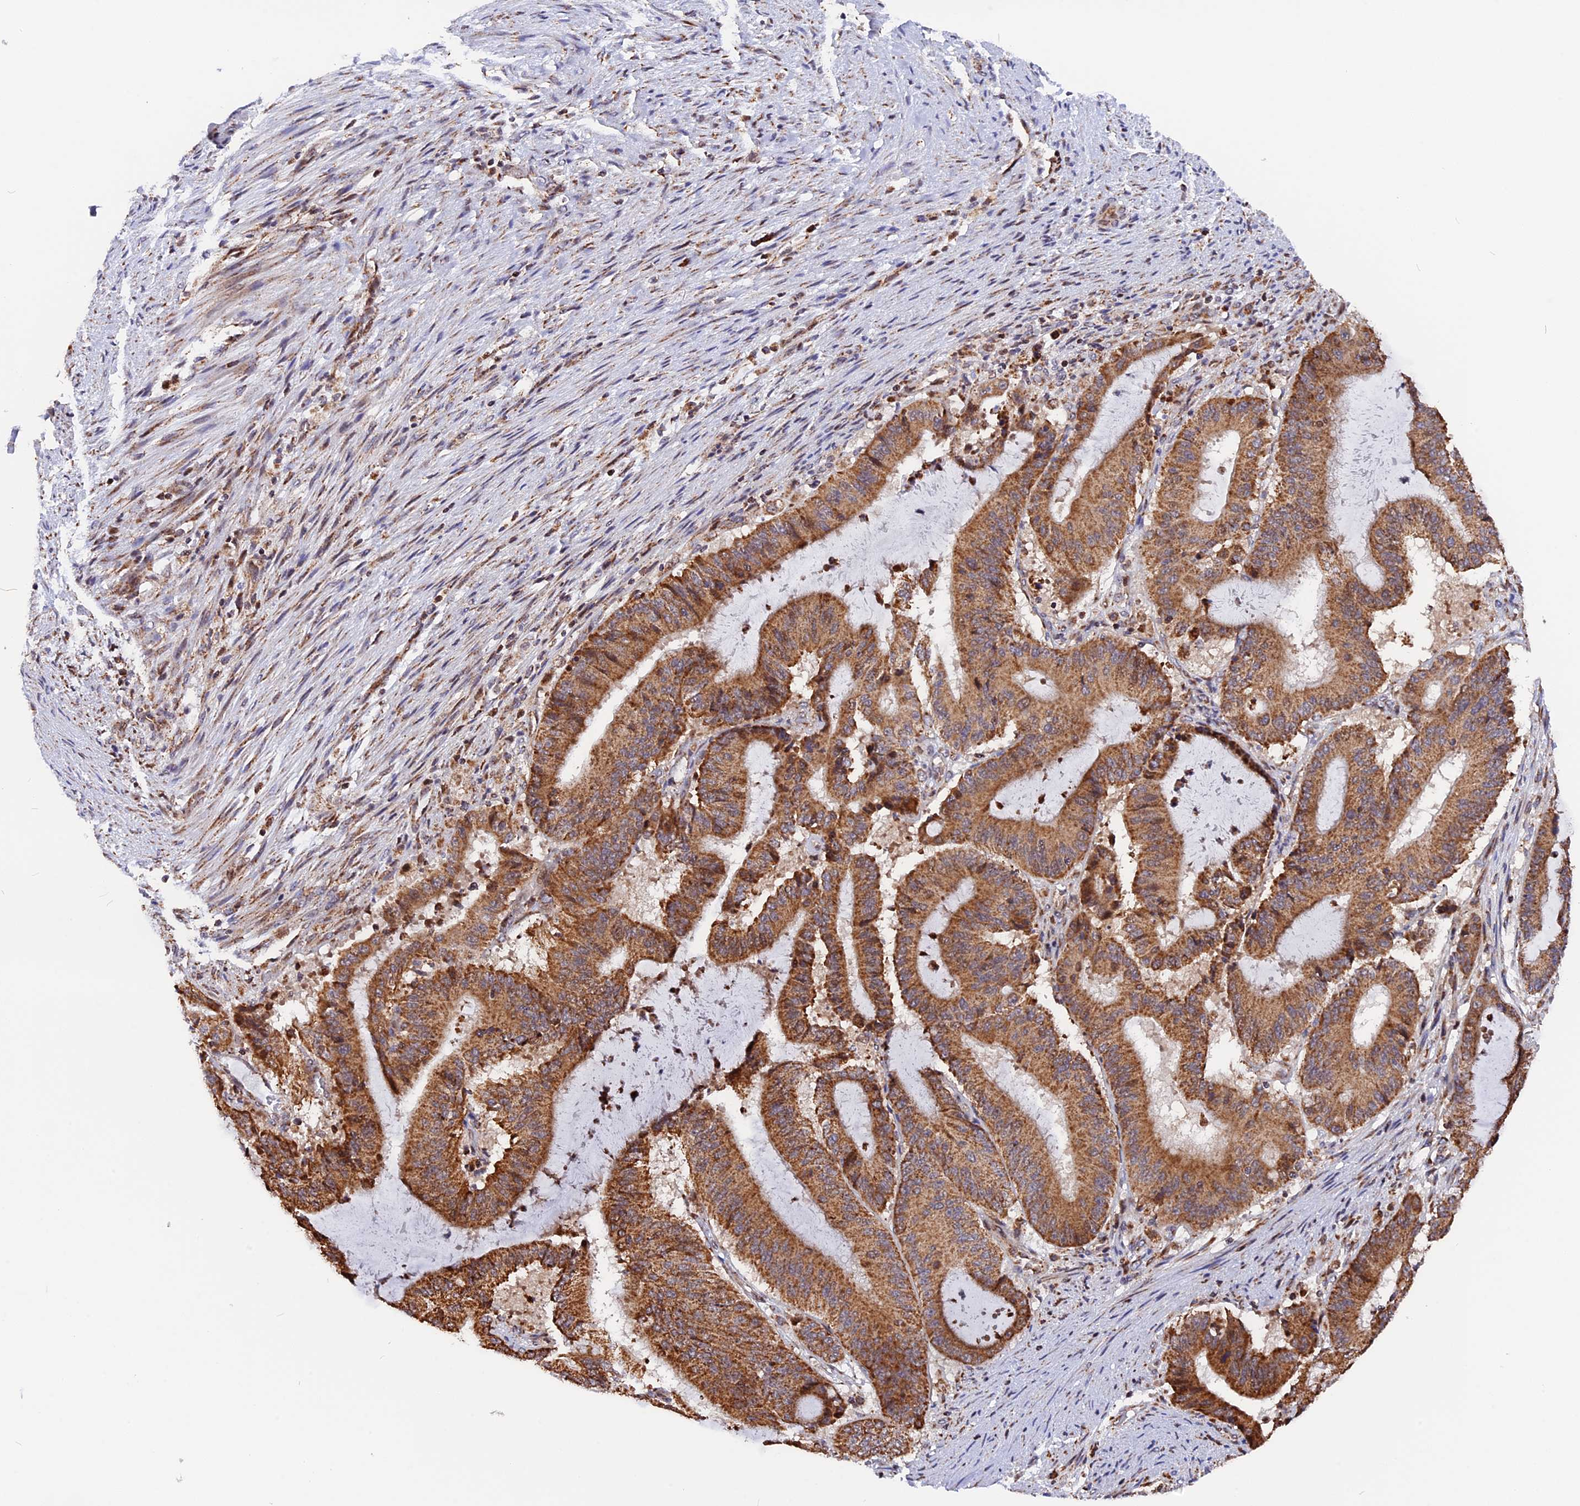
{"staining": {"intensity": "moderate", "quantity": ">75%", "location": "cytoplasmic/membranous"}, "tissue": "liver cancer", "cell_type": "Tumor cells", "image_type": "cancer", "snomed": [{"axis": "morphology", "description": "Normal tissue, NOS"}, {"axis": "morphology", "description": "Cholangiocarcinoma"}, {"axis": "topography", "description": "Liver"}, {"axis": "topography", "description": "Peripheral nerve tissue"}], "caption": "Brown immunohistochemical staining in liver cancer displays moderate cytoplasmic/membranous positivity in approximately >75% of tumor cells.", "gene": "FAM174C", "patient": {"sex": "female", "age": 73}}